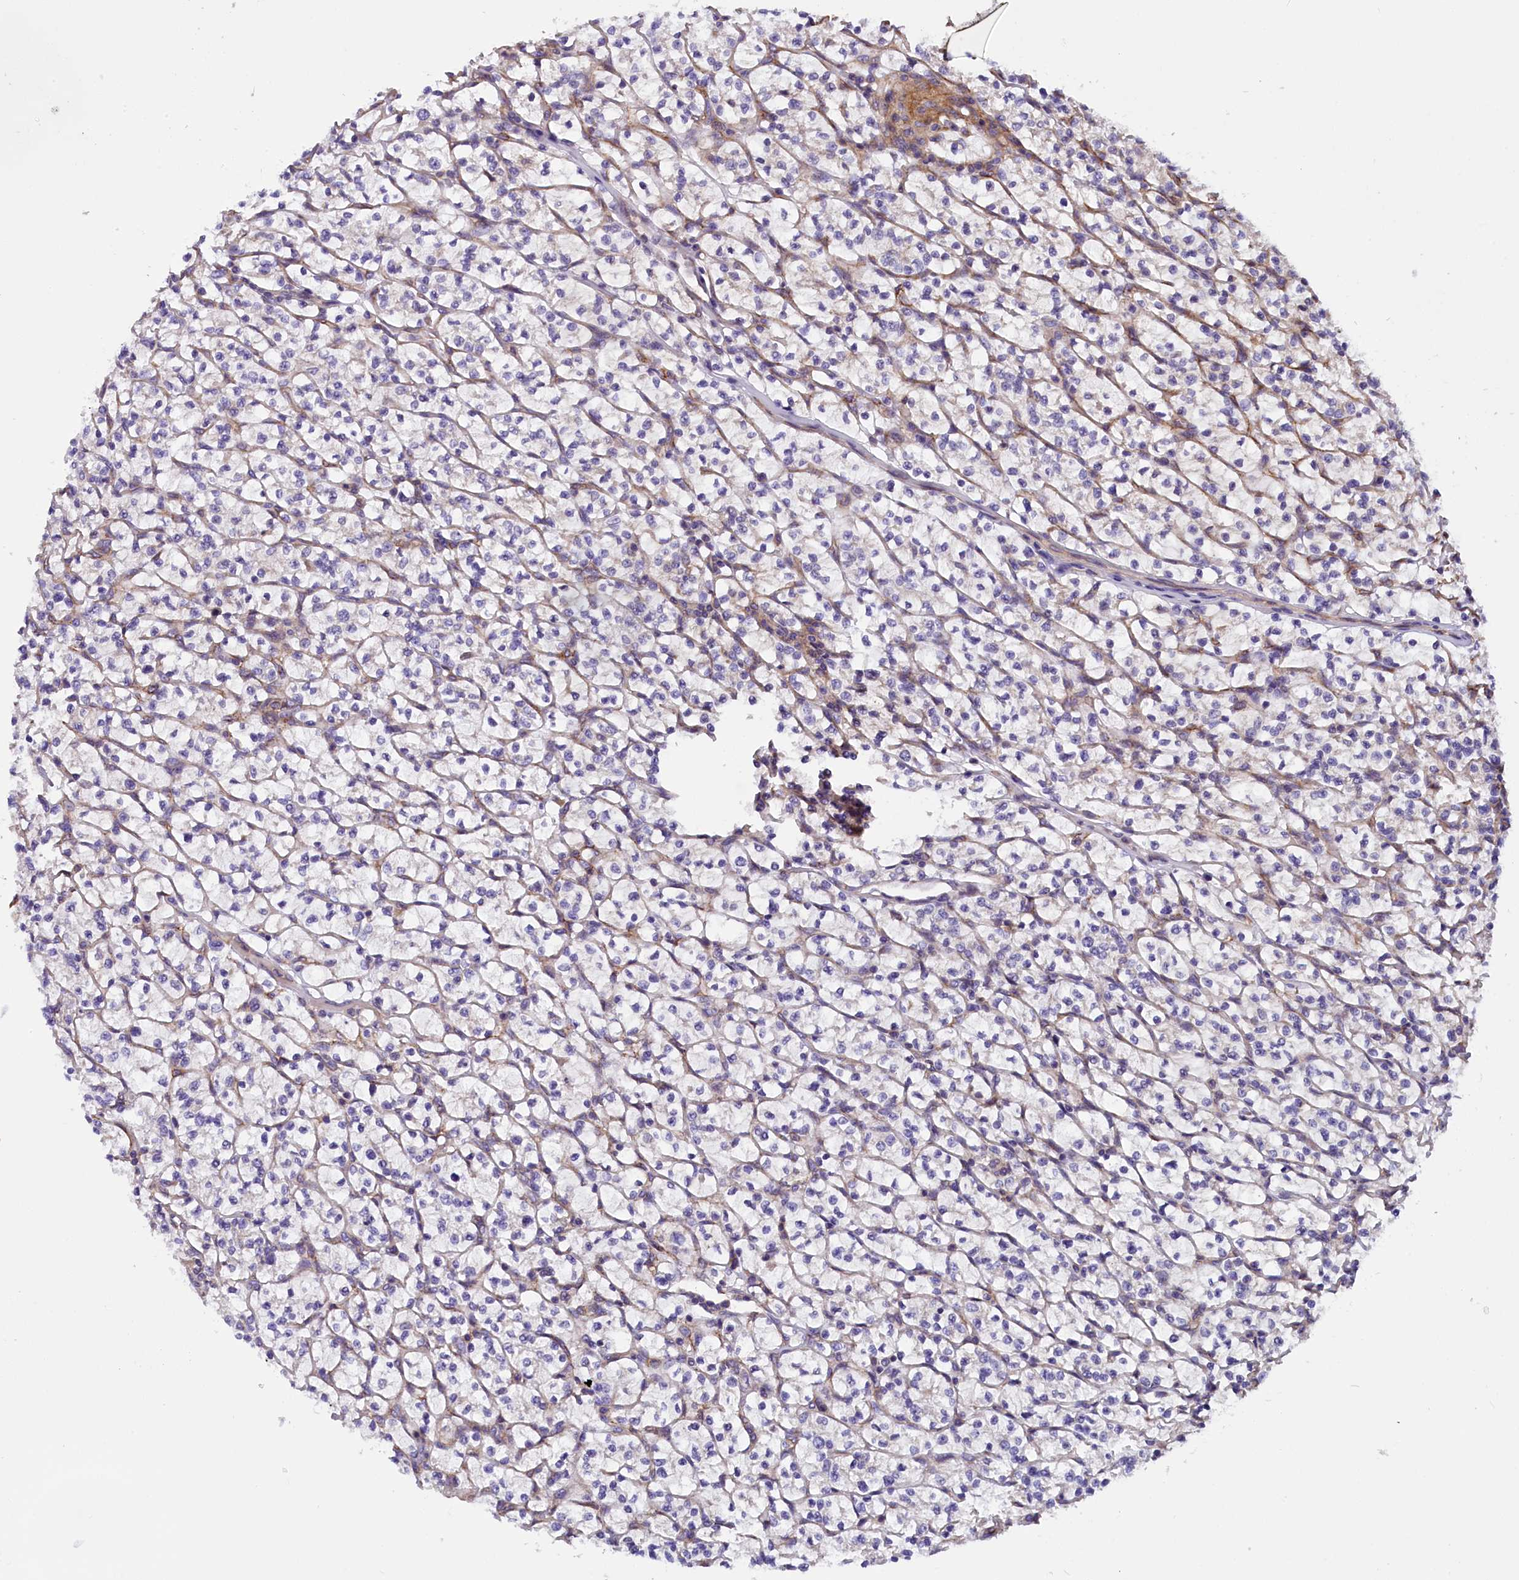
{"staining": {"intensity": "negative", "quantity": "none", "location": "none"}, "tissue": "renal cancer", "cell_type": "Tumor cells", "image_type": "cancer", "snomed": [{"axis": "morphology", "description": "Adenocarcinoma, NOS"}, {"axis": "topography", "description": "Kidney"}], "caption": "High magnification brightfield microscopy of adenocarcinoma (renal) stained with DAB (brown) and counterstained with hematoxylin (blue): tumor cells show no significant expression. The staining is performed using DAB brown chromogen with nuclei counter-stained in using hematoxylin.", "gene": "DNAJB9", "patient": {"sex": "female", "age": 64}}